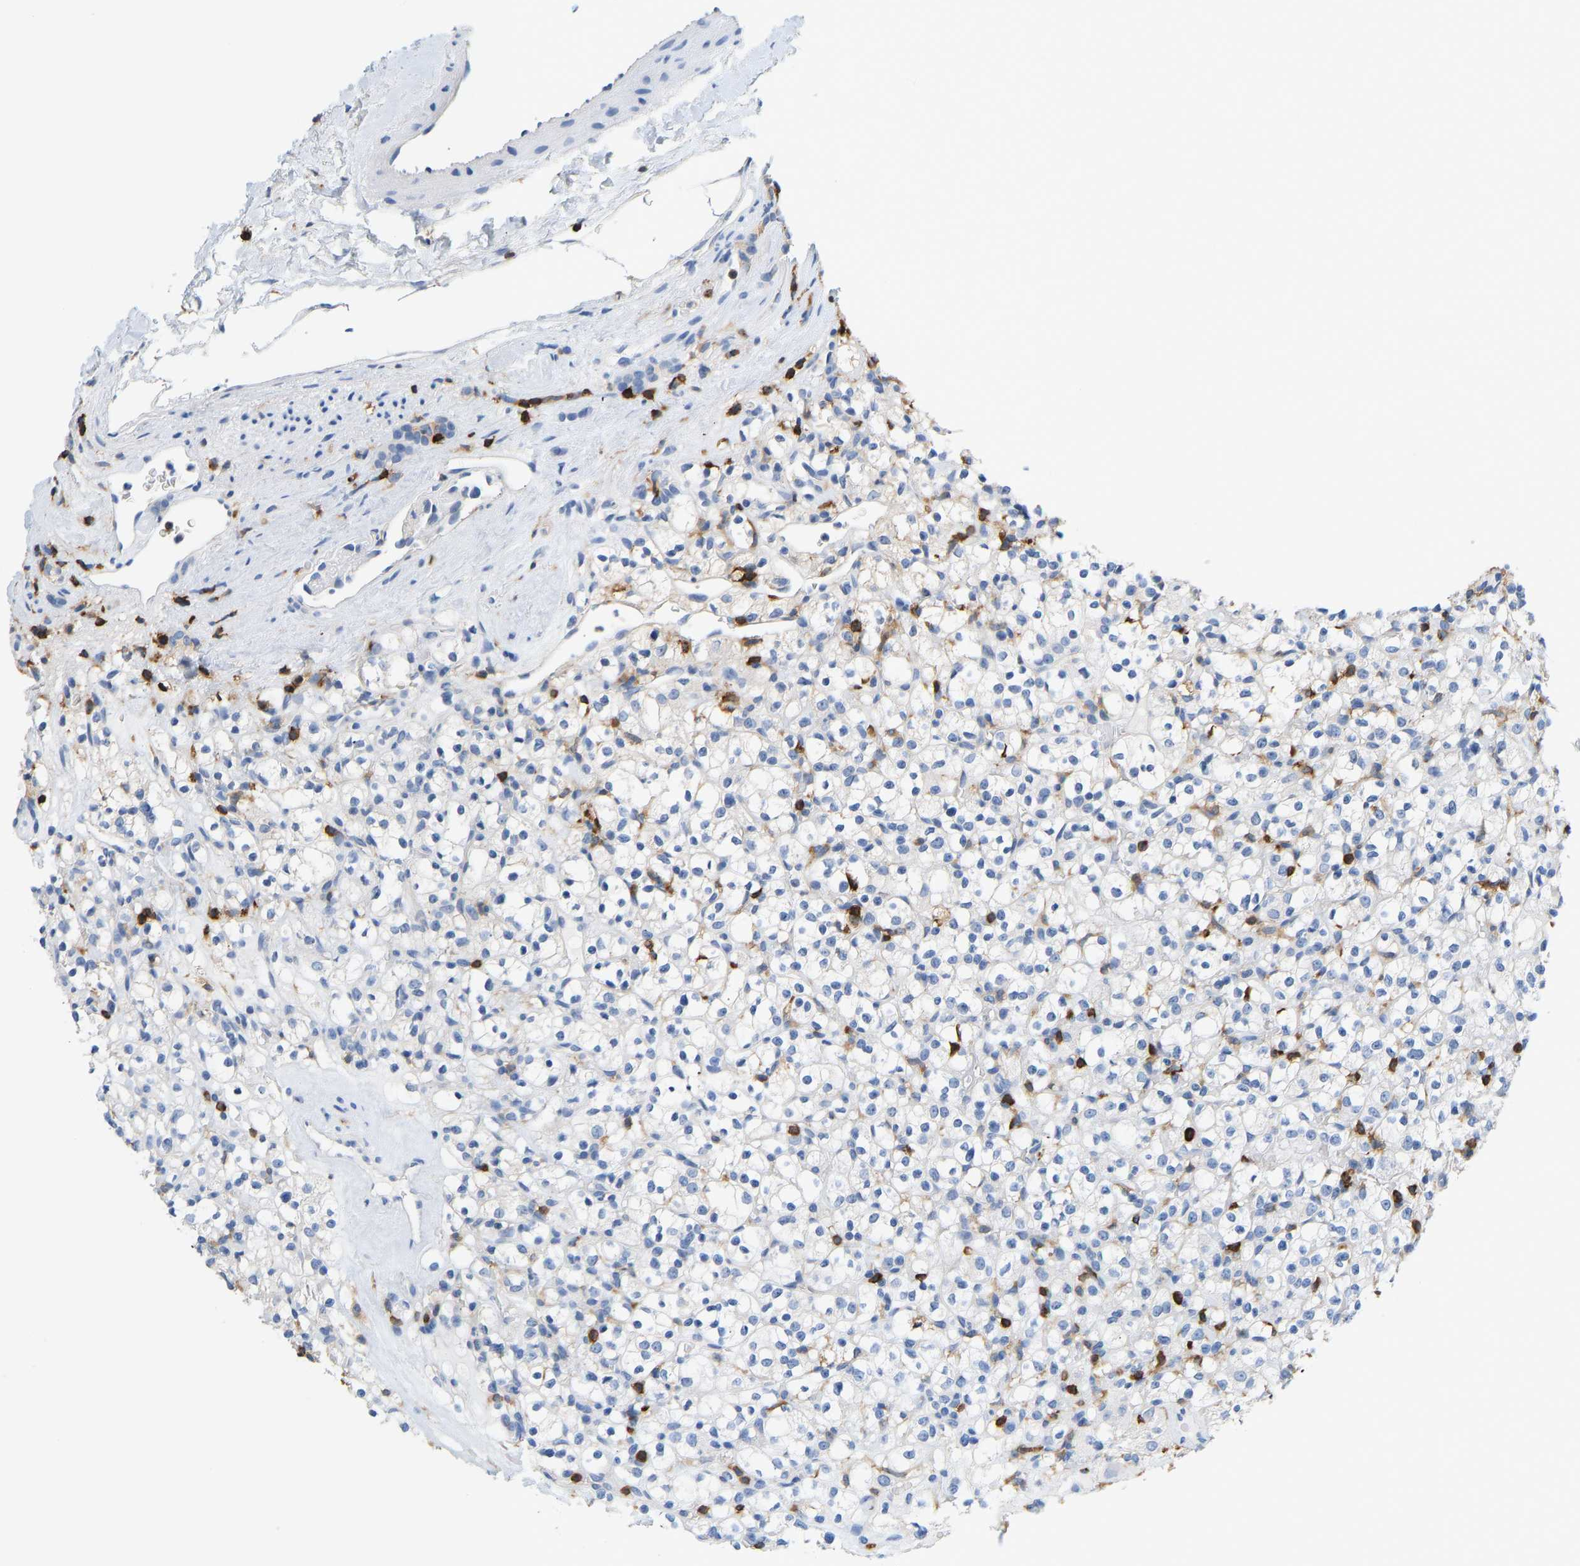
{"staining": {"intensity": "negative", "quantity": "none", "location": "none"}, "tissue": "renal cancer", "cell_type": "Tumor cells", "image_type": "cancer", "snomed": [{"axis": "morphology", "description": "Normal tissue, NOS"}, {"axis": "morphology", "description": "Adenocarcinoma, NOS"}, {"axis": "topography", "description": "Kidney"}], "caption": "Image shows no protein positivity in tumor cells of adenocarcinoma (renal) tissue. Nuclei are stained in blue.", "gene": "EVL", "patient": {"sex": "female", "age": 72}}